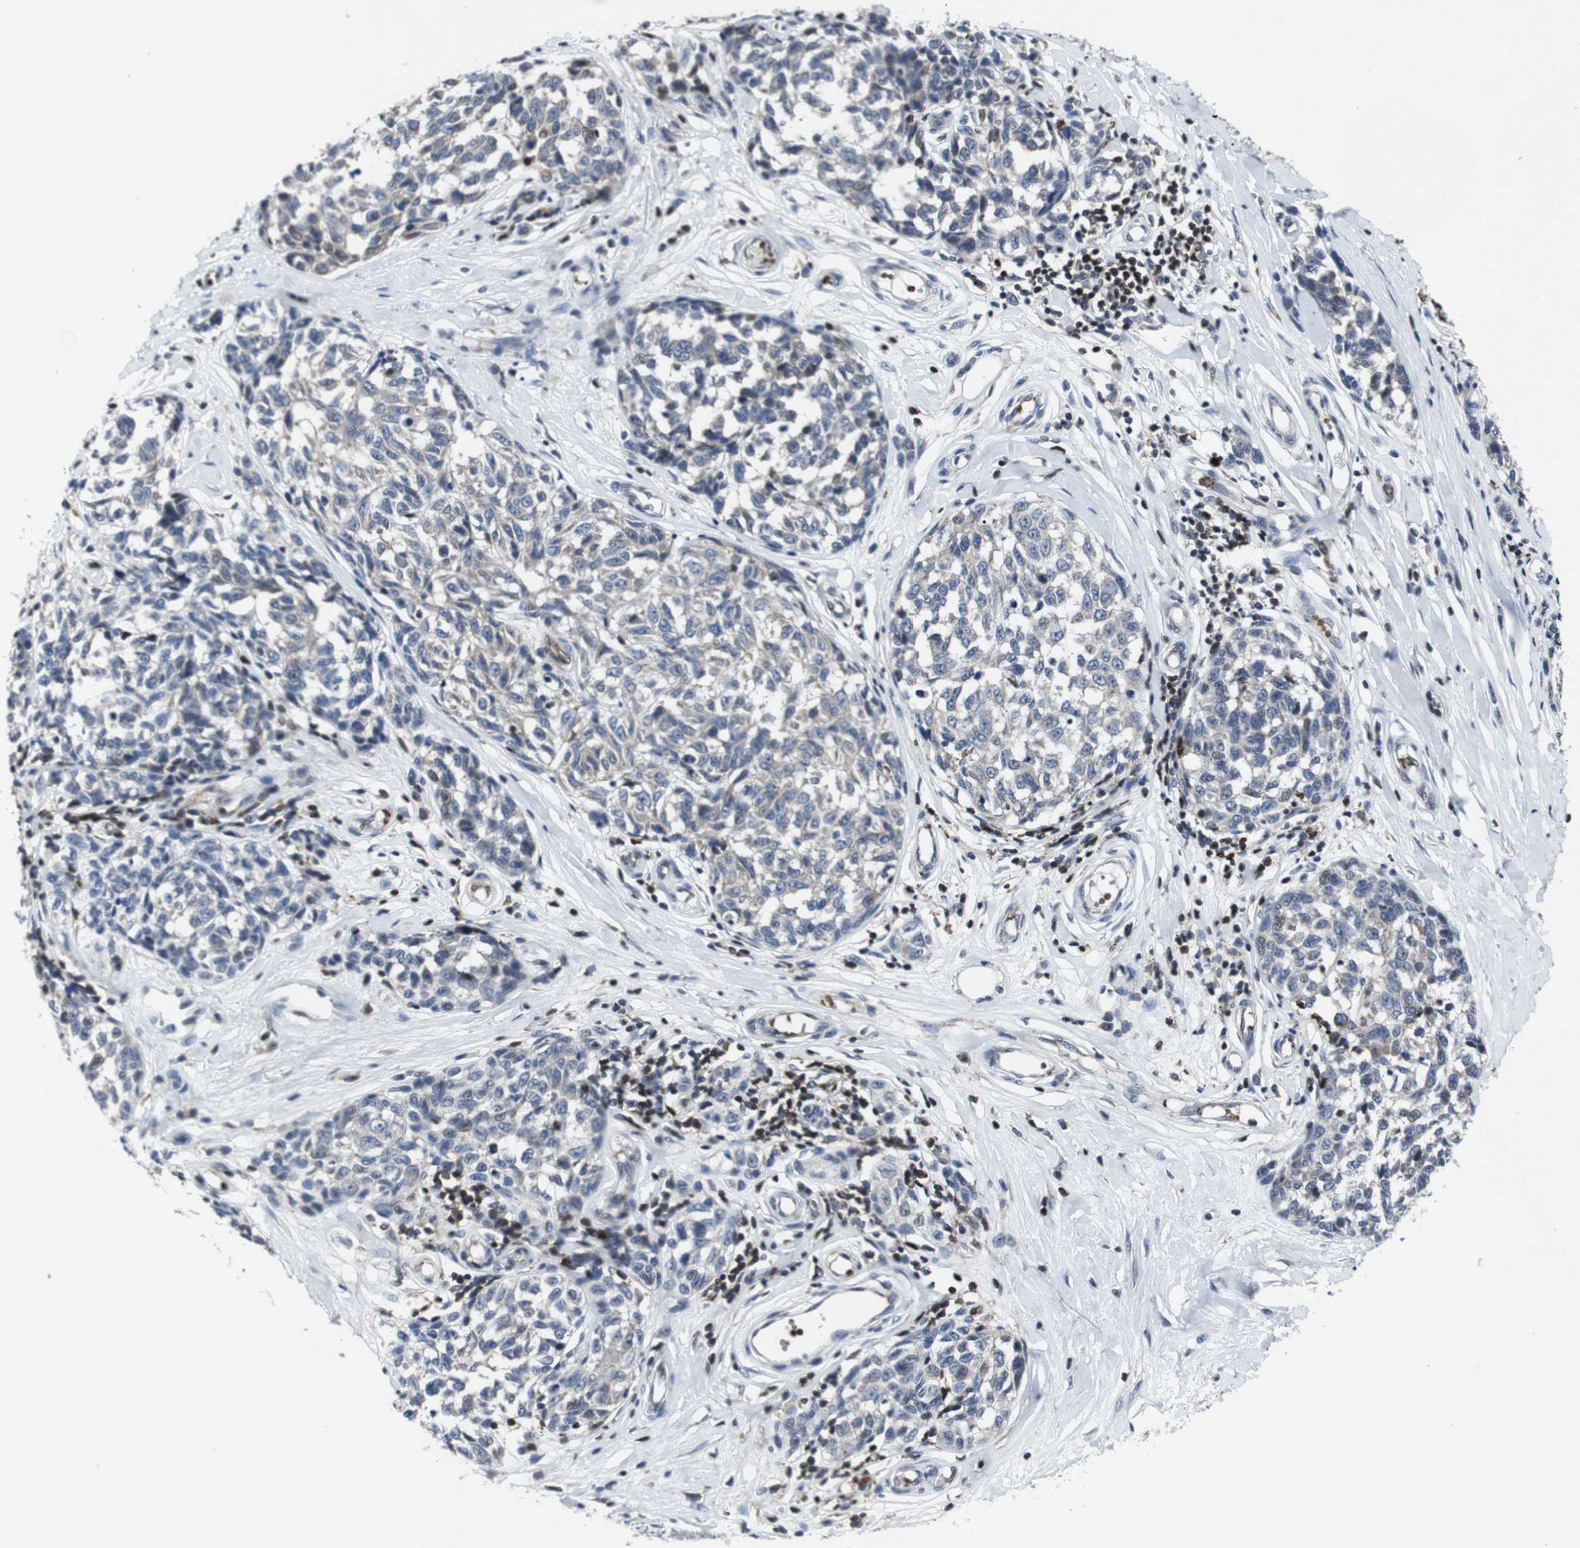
{"staining": {"intensity": "weak", "quantity": "<25%", "location": "cytoplasmic/membranous"}, "tissue": "melanoma", "cell_type": "Tumor cells", "image_type": "cancer", "snomed": [{"axis": "morphology", "description": "Malignant melanoma, NOS"}, {"axis": "topography", "description": "Skin"}], "caption": "Malignant melanoma stained for a protein using immunohistochemistry (IHC) shows no staining tumor cells.", "gene": "STAT4", "patient": {"sex": "female", "age": 64}}